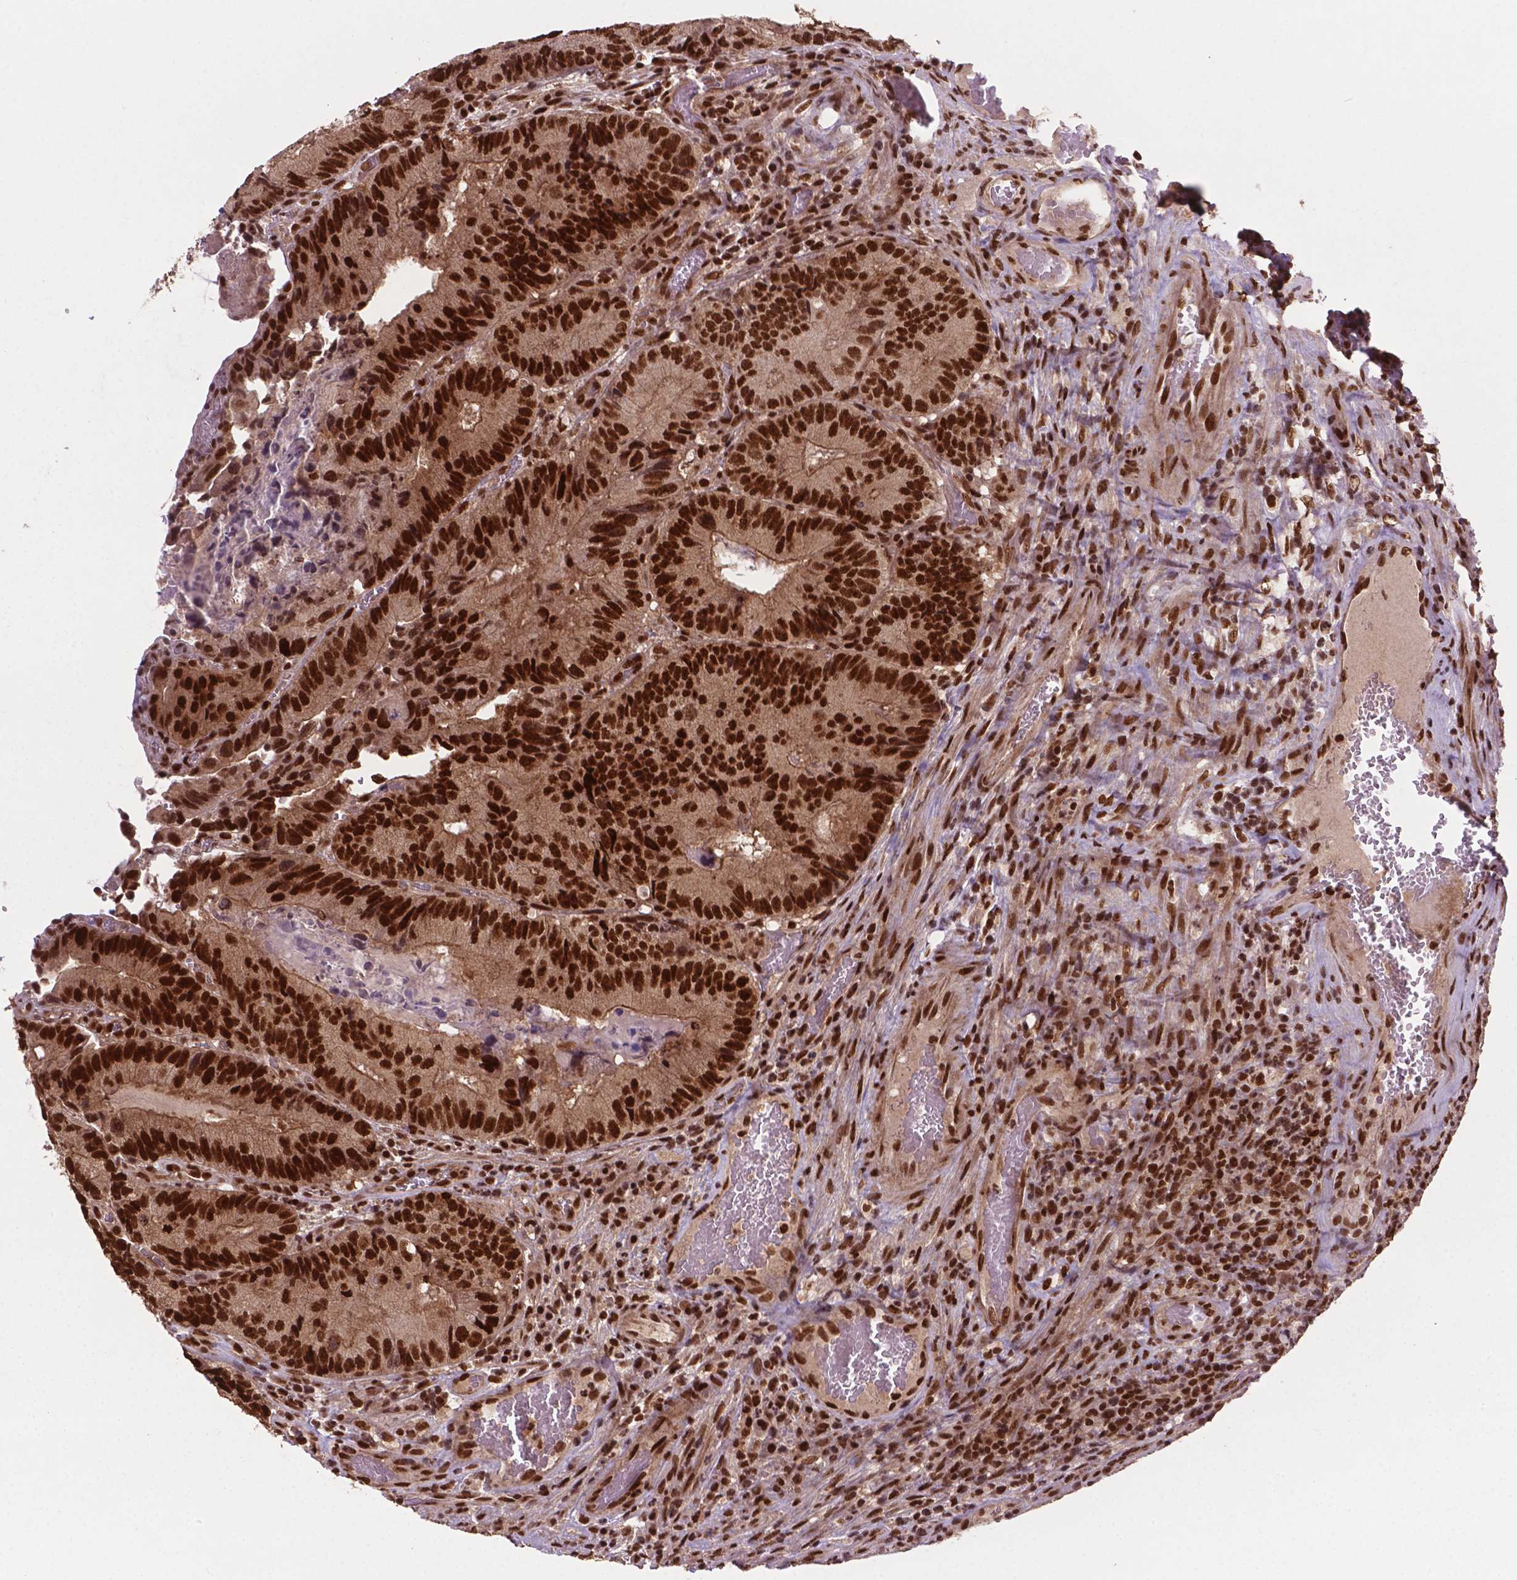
{"staining": {"intensity": "strong", "quantity": ">75%", "location": "nuclear"}, "tissue": "colorectal cancer", "cell_type": "Tumor cells", "image_type": "cancer", "snomed": [{"axis": "morphology", "description": "Adenocarcinoma, NOS"}, {"axis": "topography", "description": "Colon"}], "caption": "Tumor cells show high levels of strong nuclear positivity in about >75% of cells in colorectal cancer.", "gene": "SIRT6", "patient": {"sex": "female", "age": 86}}